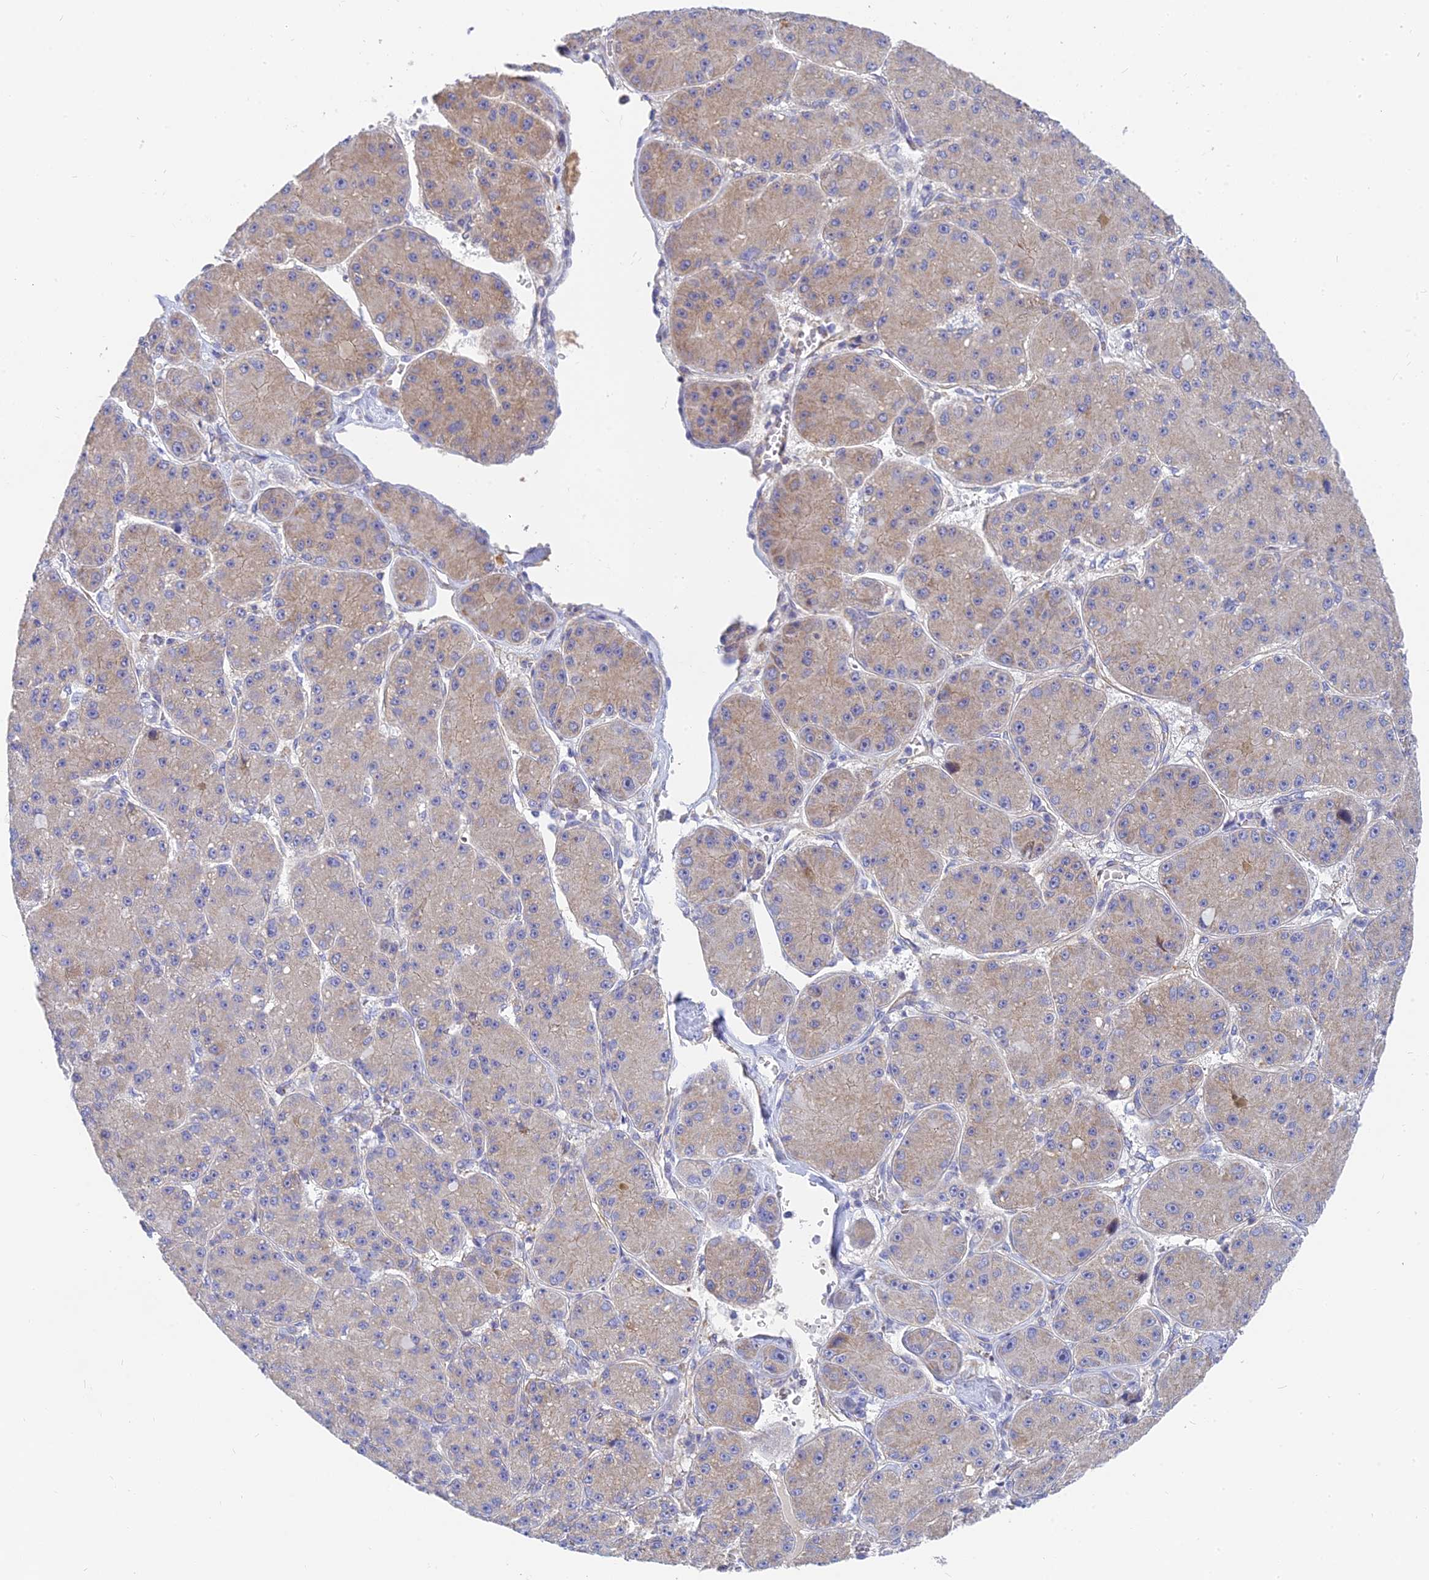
{"staining": {"intensity": "weak", "quantity": "25%-75%", "location": "cytoplasmic/membranous"}, "tissue": "liver cancer", "cell_type": "Tumor cells", "image_type": "cancer", "snomed": [{"axis": "morphology", "description": "Carcinoma, Hepatocellular, NOS"}, {"axis": "topography", "description": "Liver"}], "caption": "Immunohistochemistry staining of liver cancer (hepatocellular carcinoma), which demonstrates low levels of weak cytoplasmic/membranous positivity in about 25%-75% of tumor cells indicating weak cytoplasmic/membranous protein expression. The staining was performed using DAB (3,3'-diaminobenzidine) (brown) for protein detection and nuclei were counterstained in hematoxylin (blue).", "gene": "MRPL15", "patient": {"sex": "male", "age": 67}}